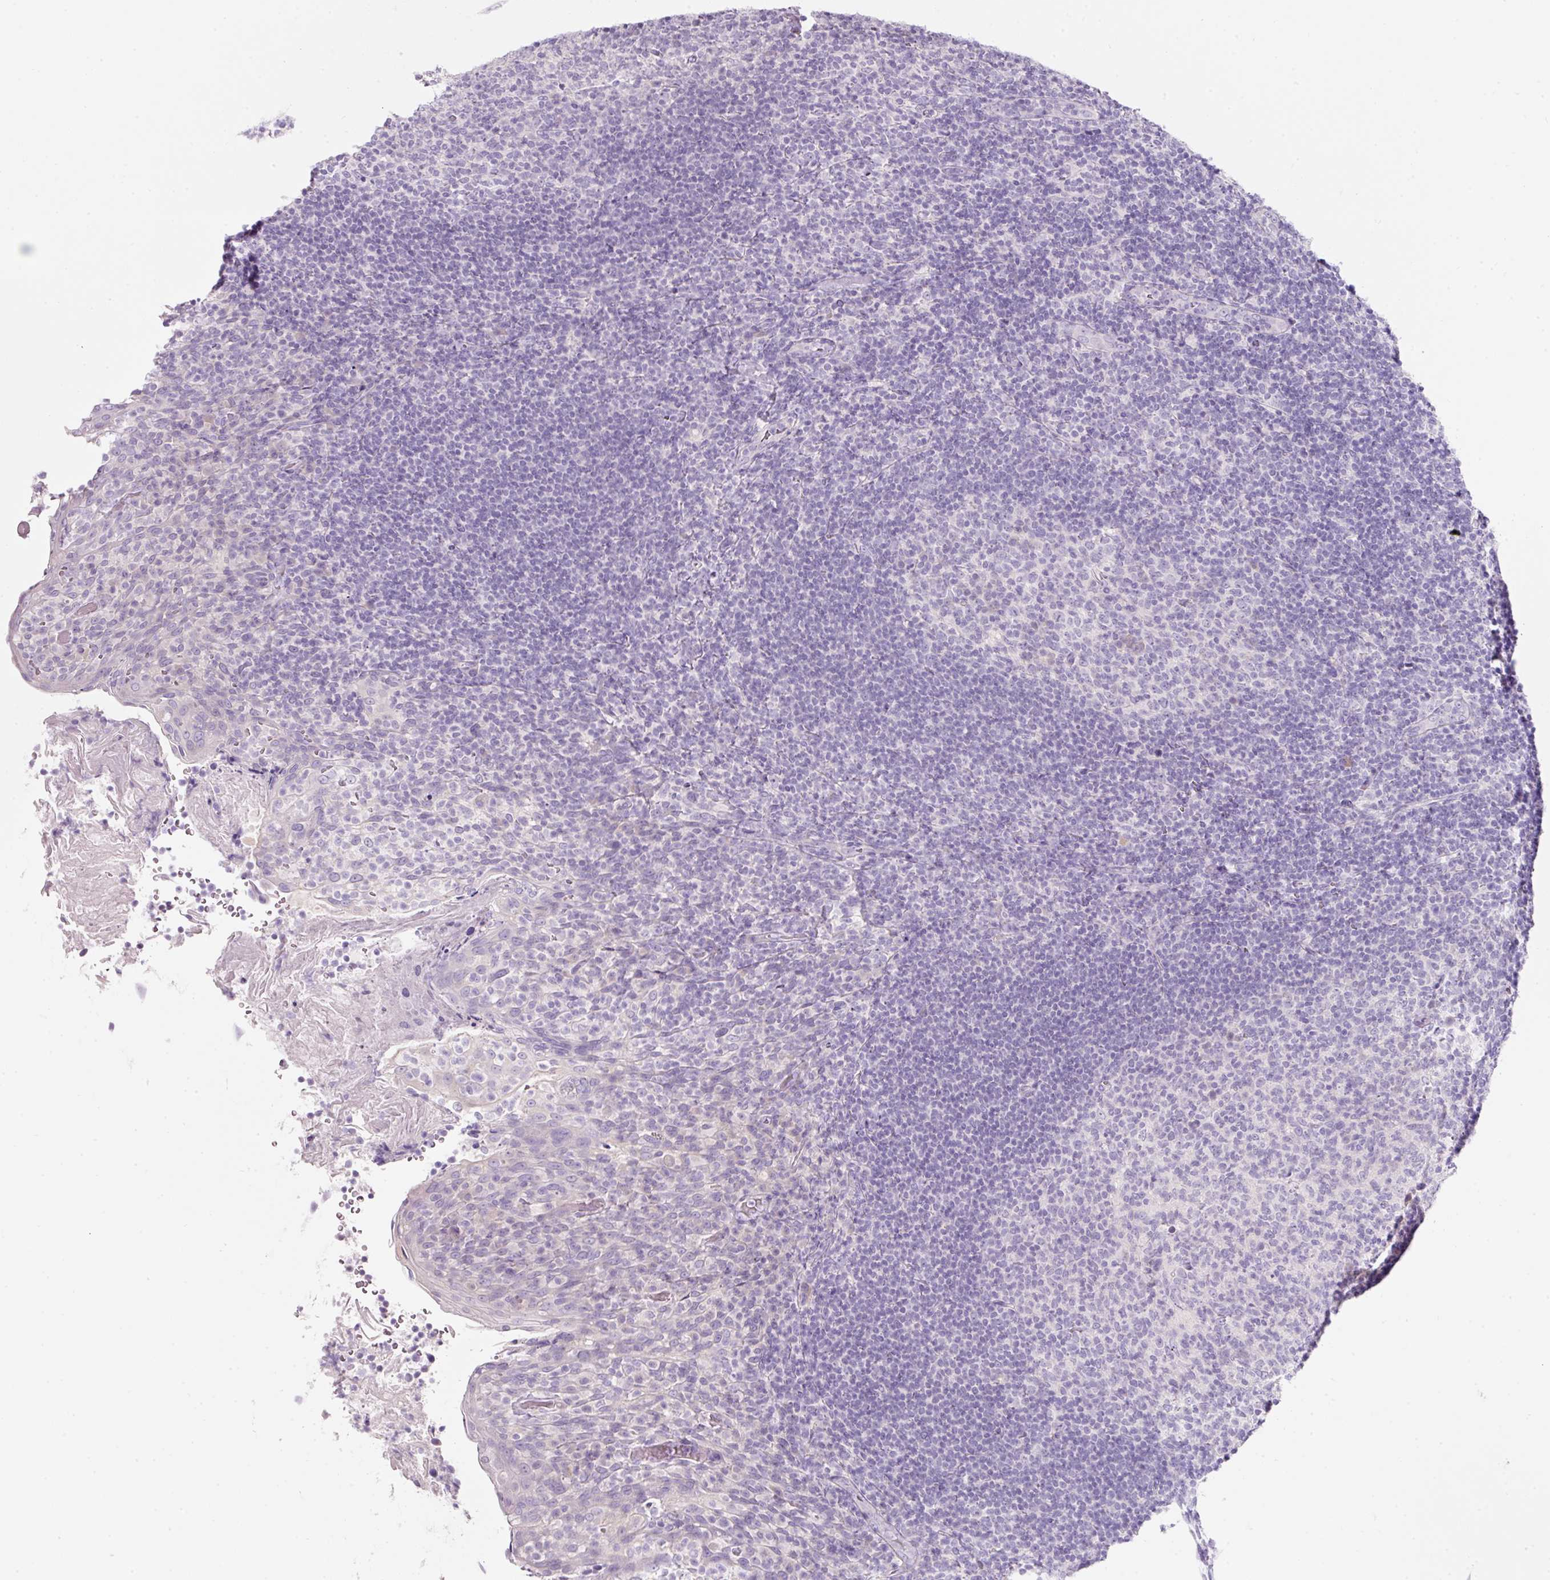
{"staining": {"intensity": "negative", "quantity": "none", "location": "none"}, "tissue": "tonsil", "cell_type": "Germinal center cells", "image_type": "normal", "snomed": [{"axis": "morphology", "description": "Normal tissue, NOS"}, {"axis": "topography", "description": "Tonsil"}], "caption": "Immunohistochemical staining of normal tonsil displays no significant expression in germinal center cells. Nuclei are stained in blue.", "gene": "SLC2A2", "patient": {"sex": "female", "age": 10}}